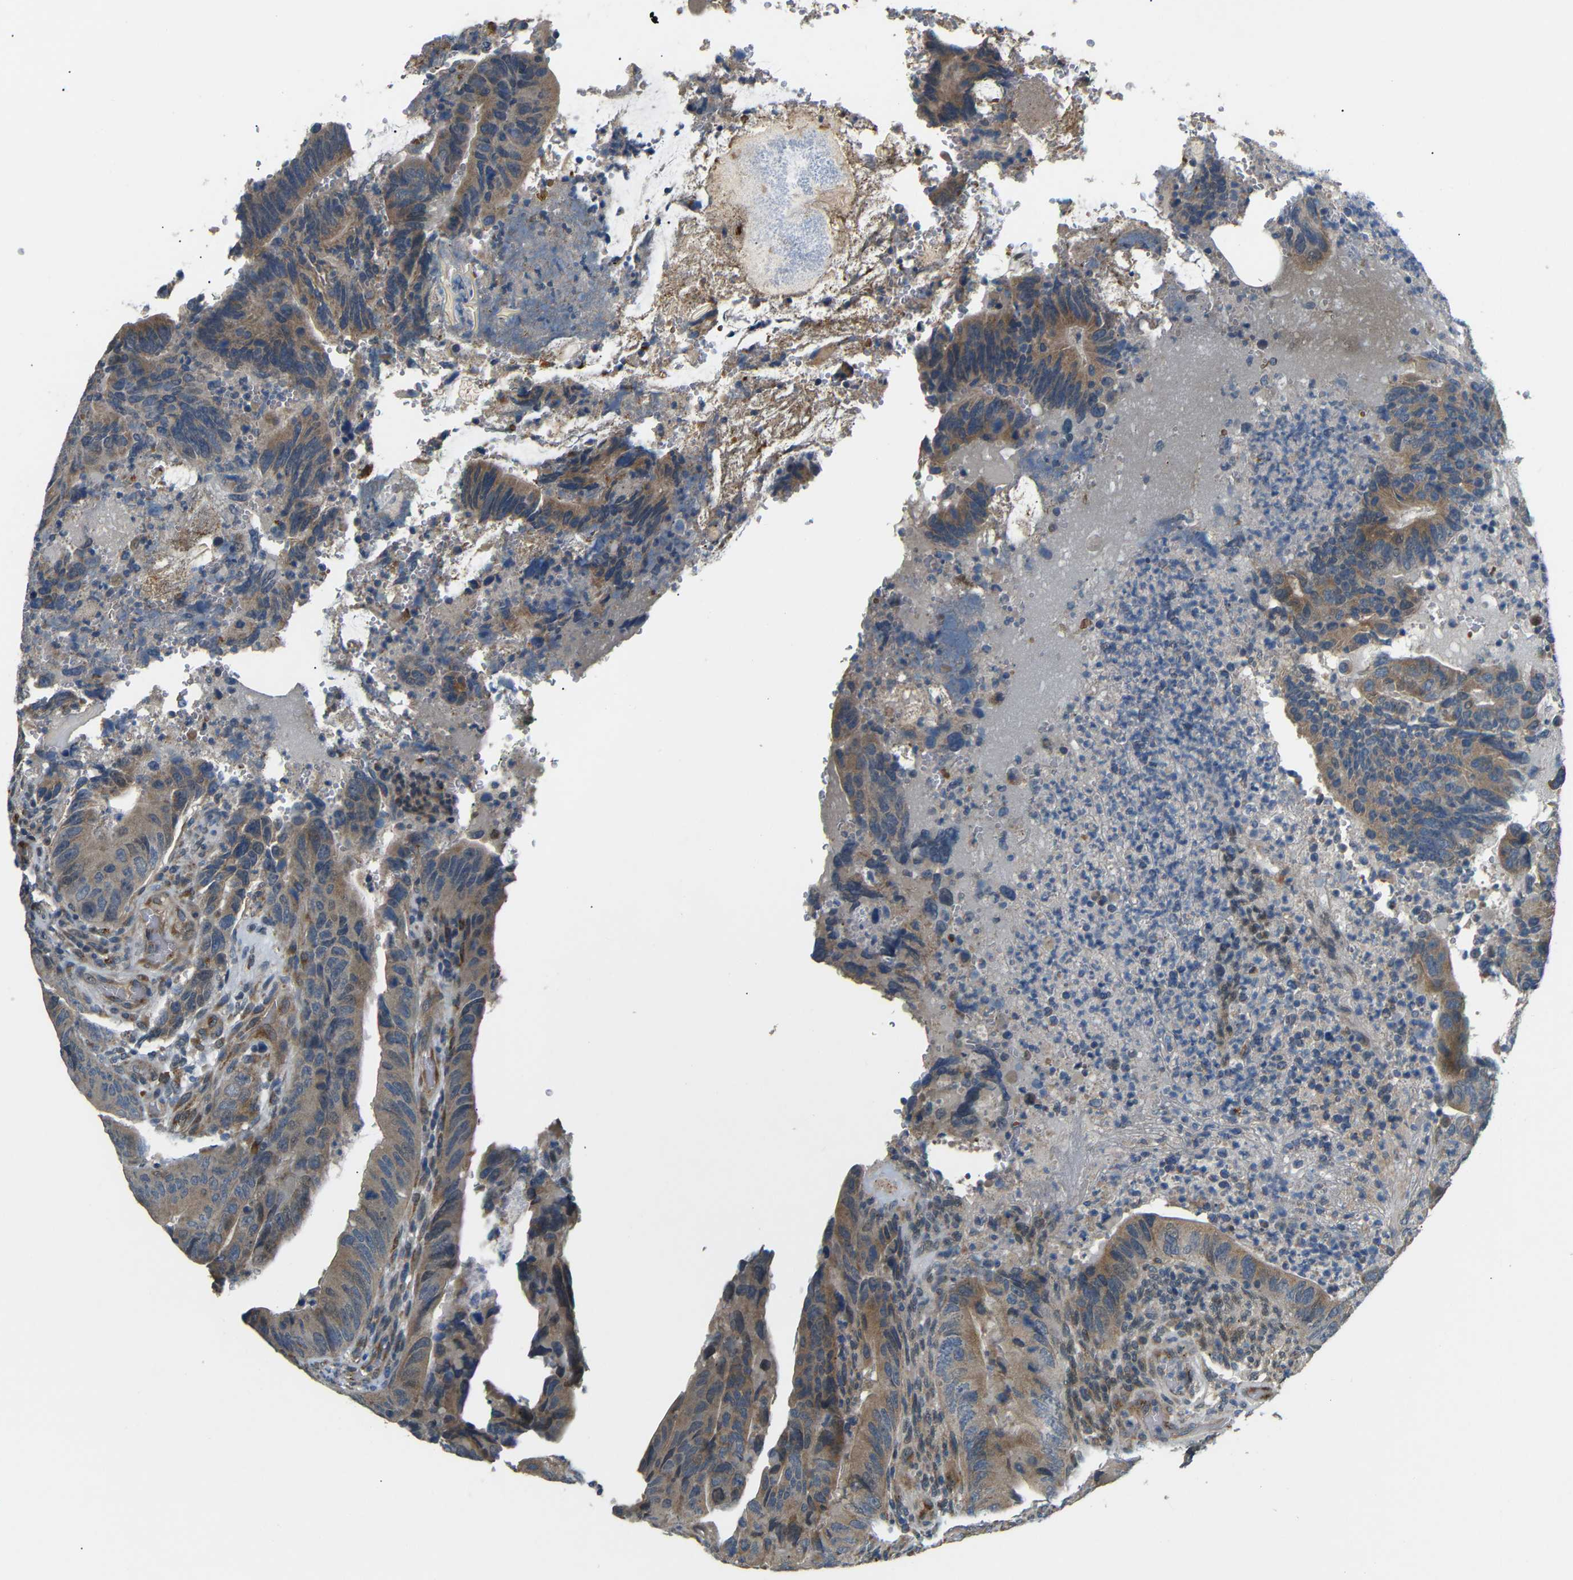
{"staining": {"intensity": "moderate", "quantity": ">75%", "location": "cytoplasmic/membranous"}, "tissue": "colorectal cancer", "cell_type": "Tumor cells", "image_type": "cancer", "snomed": [{"axis": "morphology", "description": "Normal tissue, NOS"}, {"axis": "morphology", "description": "Adenocarcinoma, NOS"}, {"axis": "topography", "description": "Colon"}], "caption": "Immunohistochemical staining of human colorectal cancer exhibits medium levels of moderate cytoplasmic/membranous positivity in approximately >75% of tumor cells.", "gene": "ATP7A", "patient": {"sex": "male", "age": 56}}